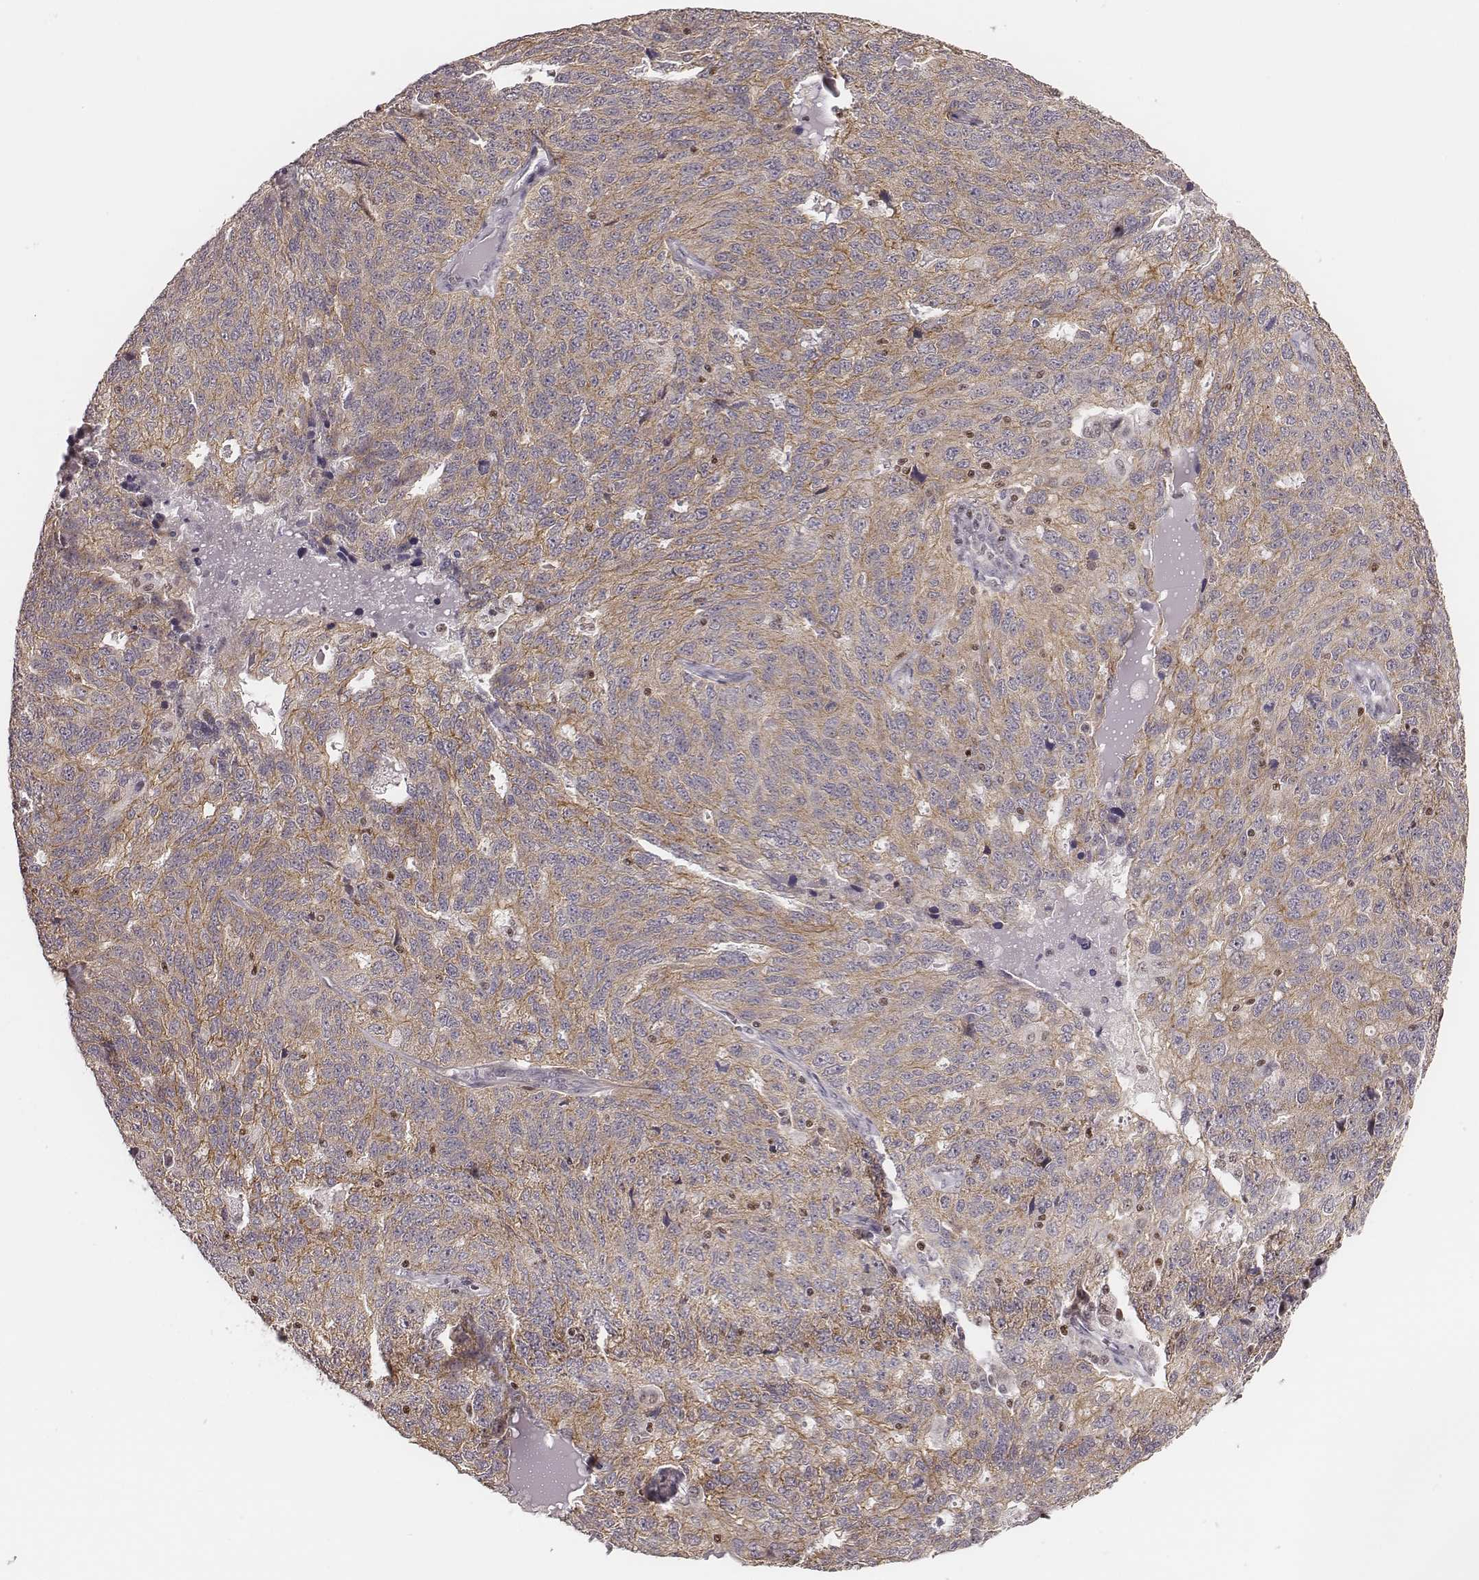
{"staining": {"intensity": "weak", "quantity": ">75%", "location": "cytoplasmic/membranous"}, "tissue": "ovarian cancer", "cell_type": "Tumor cells", "image_type": "cancer", "snomed": [{"axis": "morphology", "description": "Cystadenocarcinoma, serous, NOS"}, {"axis": "topography", "description": "Ovary"}], "caption": "Weak cytoplasmic/membranous expression is appreciated in about >75% of tumor cells in serous cystadenocarcinoma (ovarian). The staining was performed using DAB to visualize the protein expression in brown, while the nuclei were stained in blue with hematoxylin (Magnification: 20x).", "gene": "WDR59", "patient": {"sex": "female", "age": 71}}